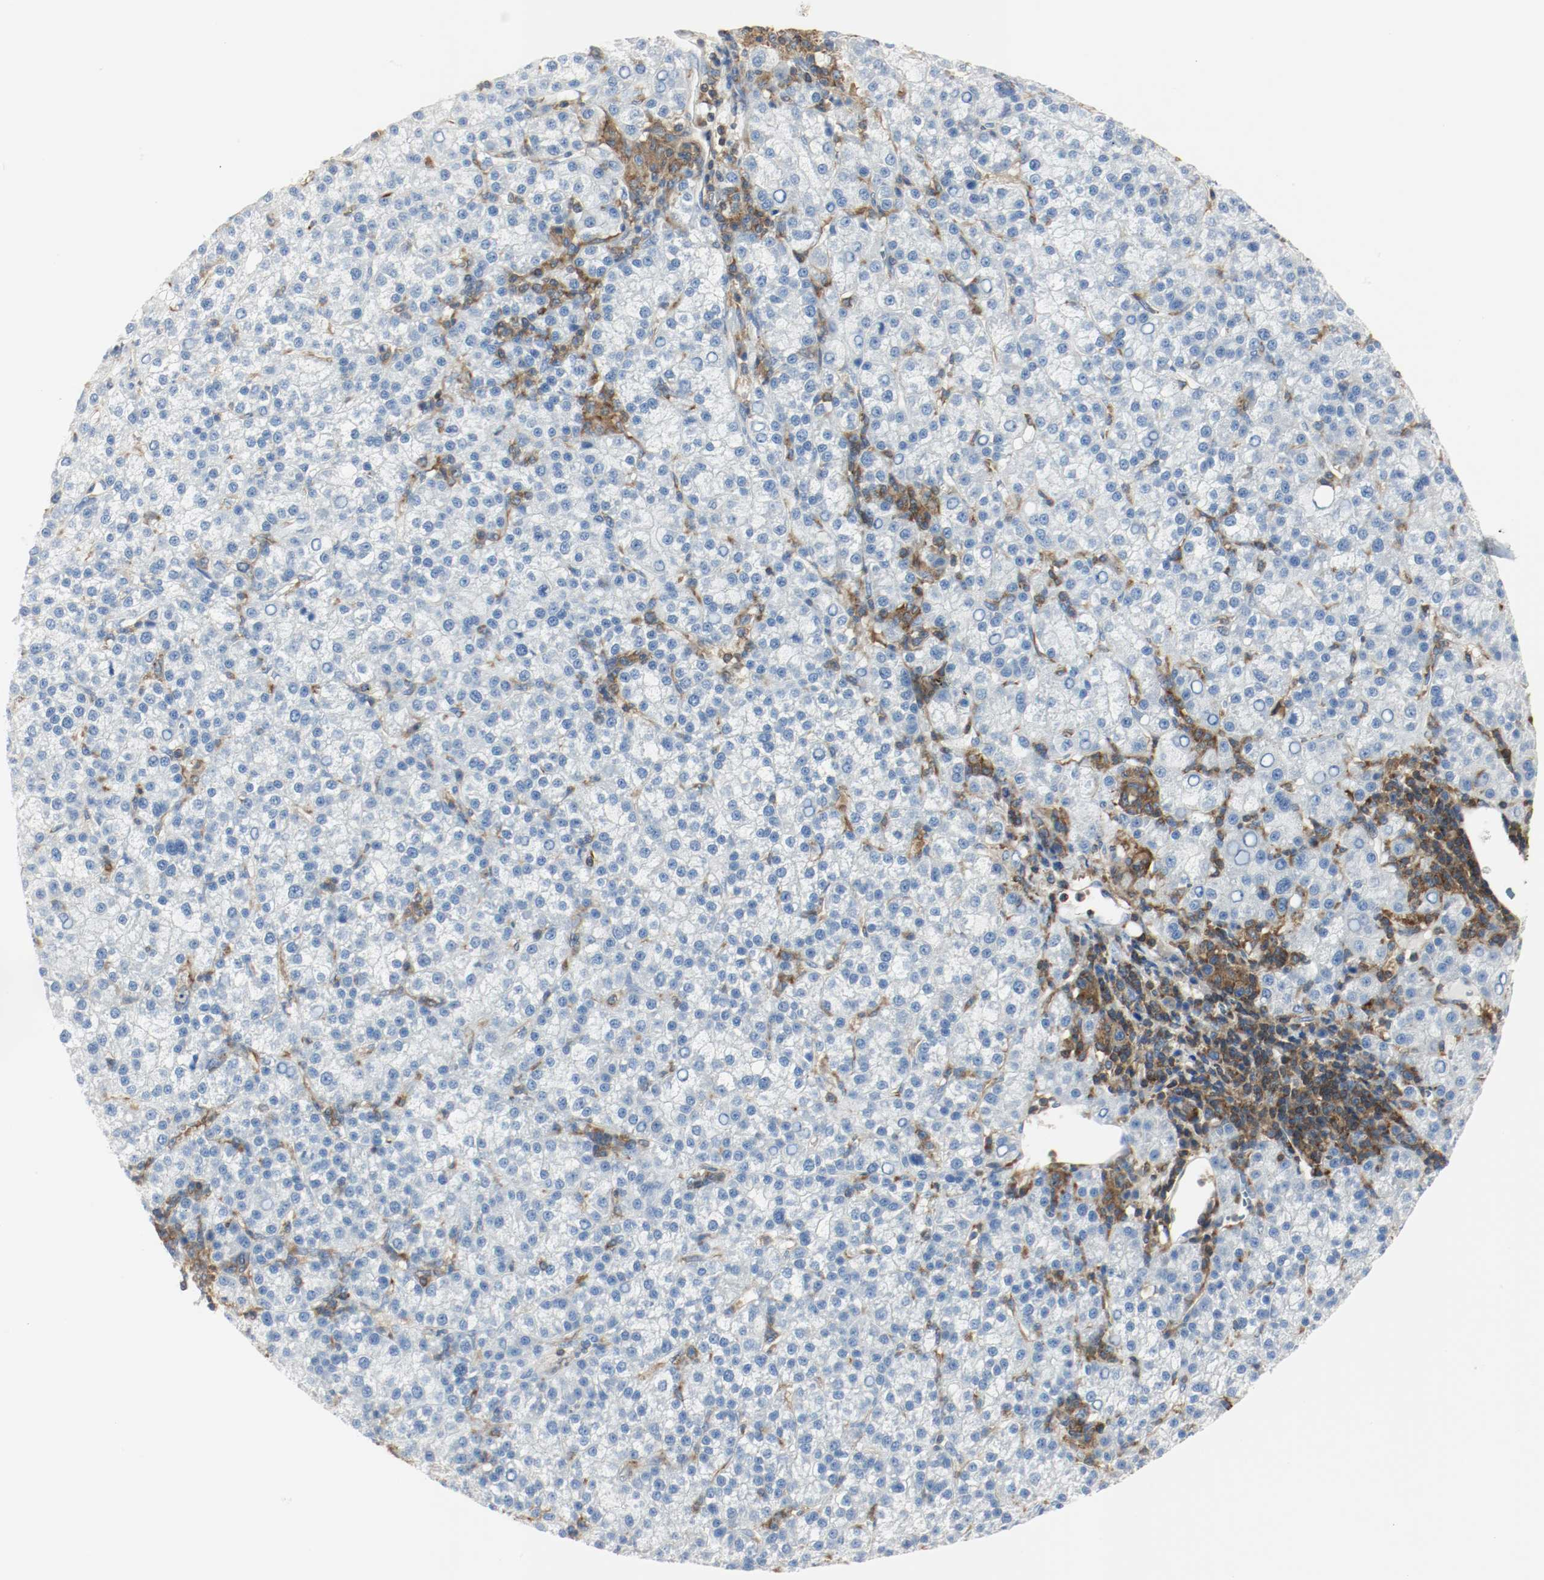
{"staining": {"intensity": "negative", "quantity": "none", "location": "none"}, "tissue": "liver cancer", "cell_type": "Tumor cells", "image_type": "cancer", "snomed": [{"axis": "morphology", "description": "Carcinoma, Hepatocellular, NOS"}, {"axis": "topography", "description": "Liver"}], "caption": "Tumor cells are negative for protein expression in human liver hepatocellular carcinoma. (Stains: DAB IHC with hematoxylin counter stain, Microscopy: brightfield microscopy at high magnification).", "gene": "ARPC1B", "patient": {"sex": "female", "age": 58}}